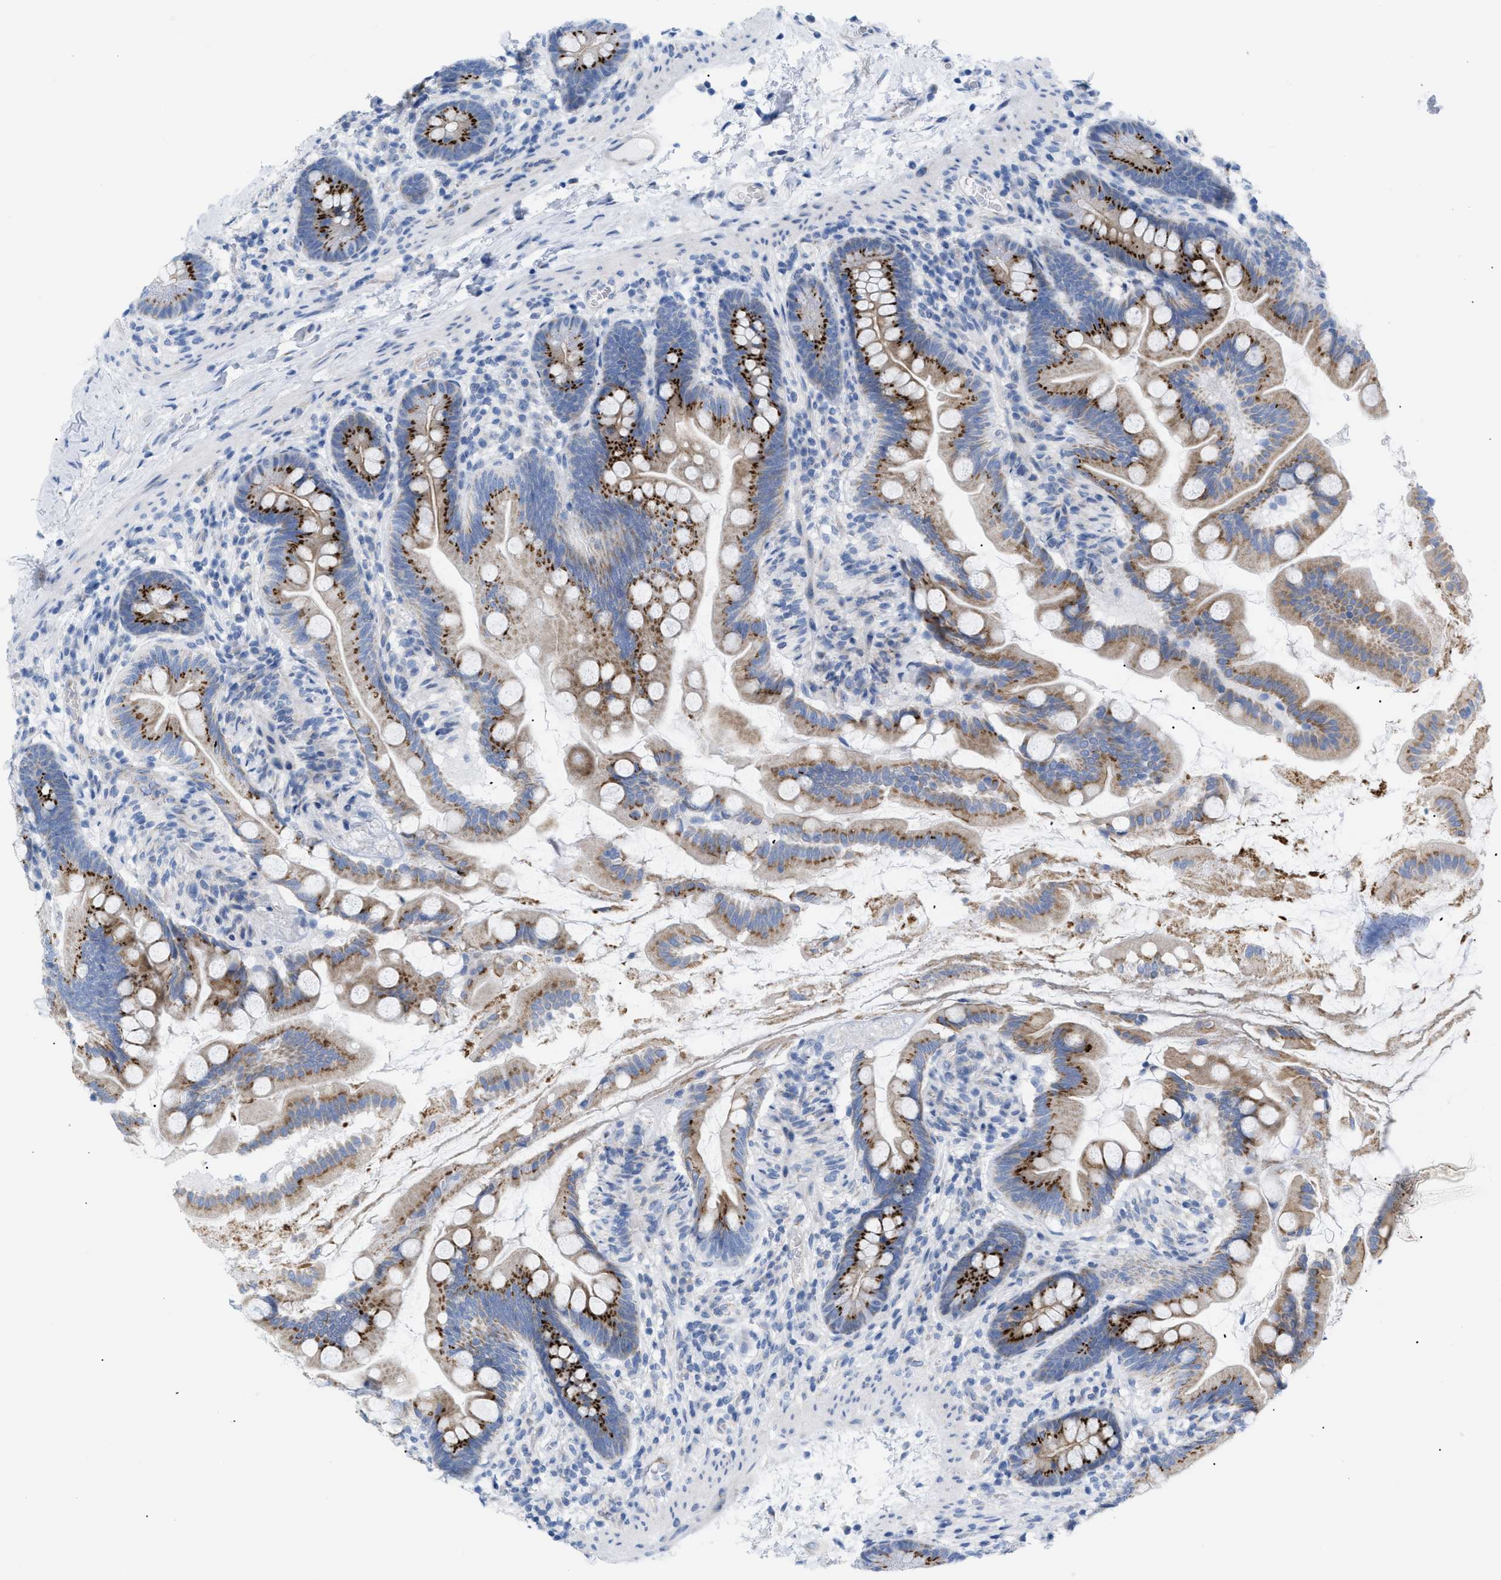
{"staining": {"intensity": "strong", "quantity": ">75%", "location": "cytoplasmic/membranous"}, "tissue": "small intestine", "cell_type": "Glandular cells", "image_type": "normal", "snomed": [{"axis": "morphology", "description": "Normal tissue, NOS"}, {"axis": "topography", "description": "Small intestine"}], "caption": "A histopathology image showing strong cytoplasmic/membranous expression in about >75% of glandular cells in unremarkable small intestine, as visualized by brown immunohistochemical staining.", "gene": "TMEM17", "patient": {"sex": "female", "age": 56}}